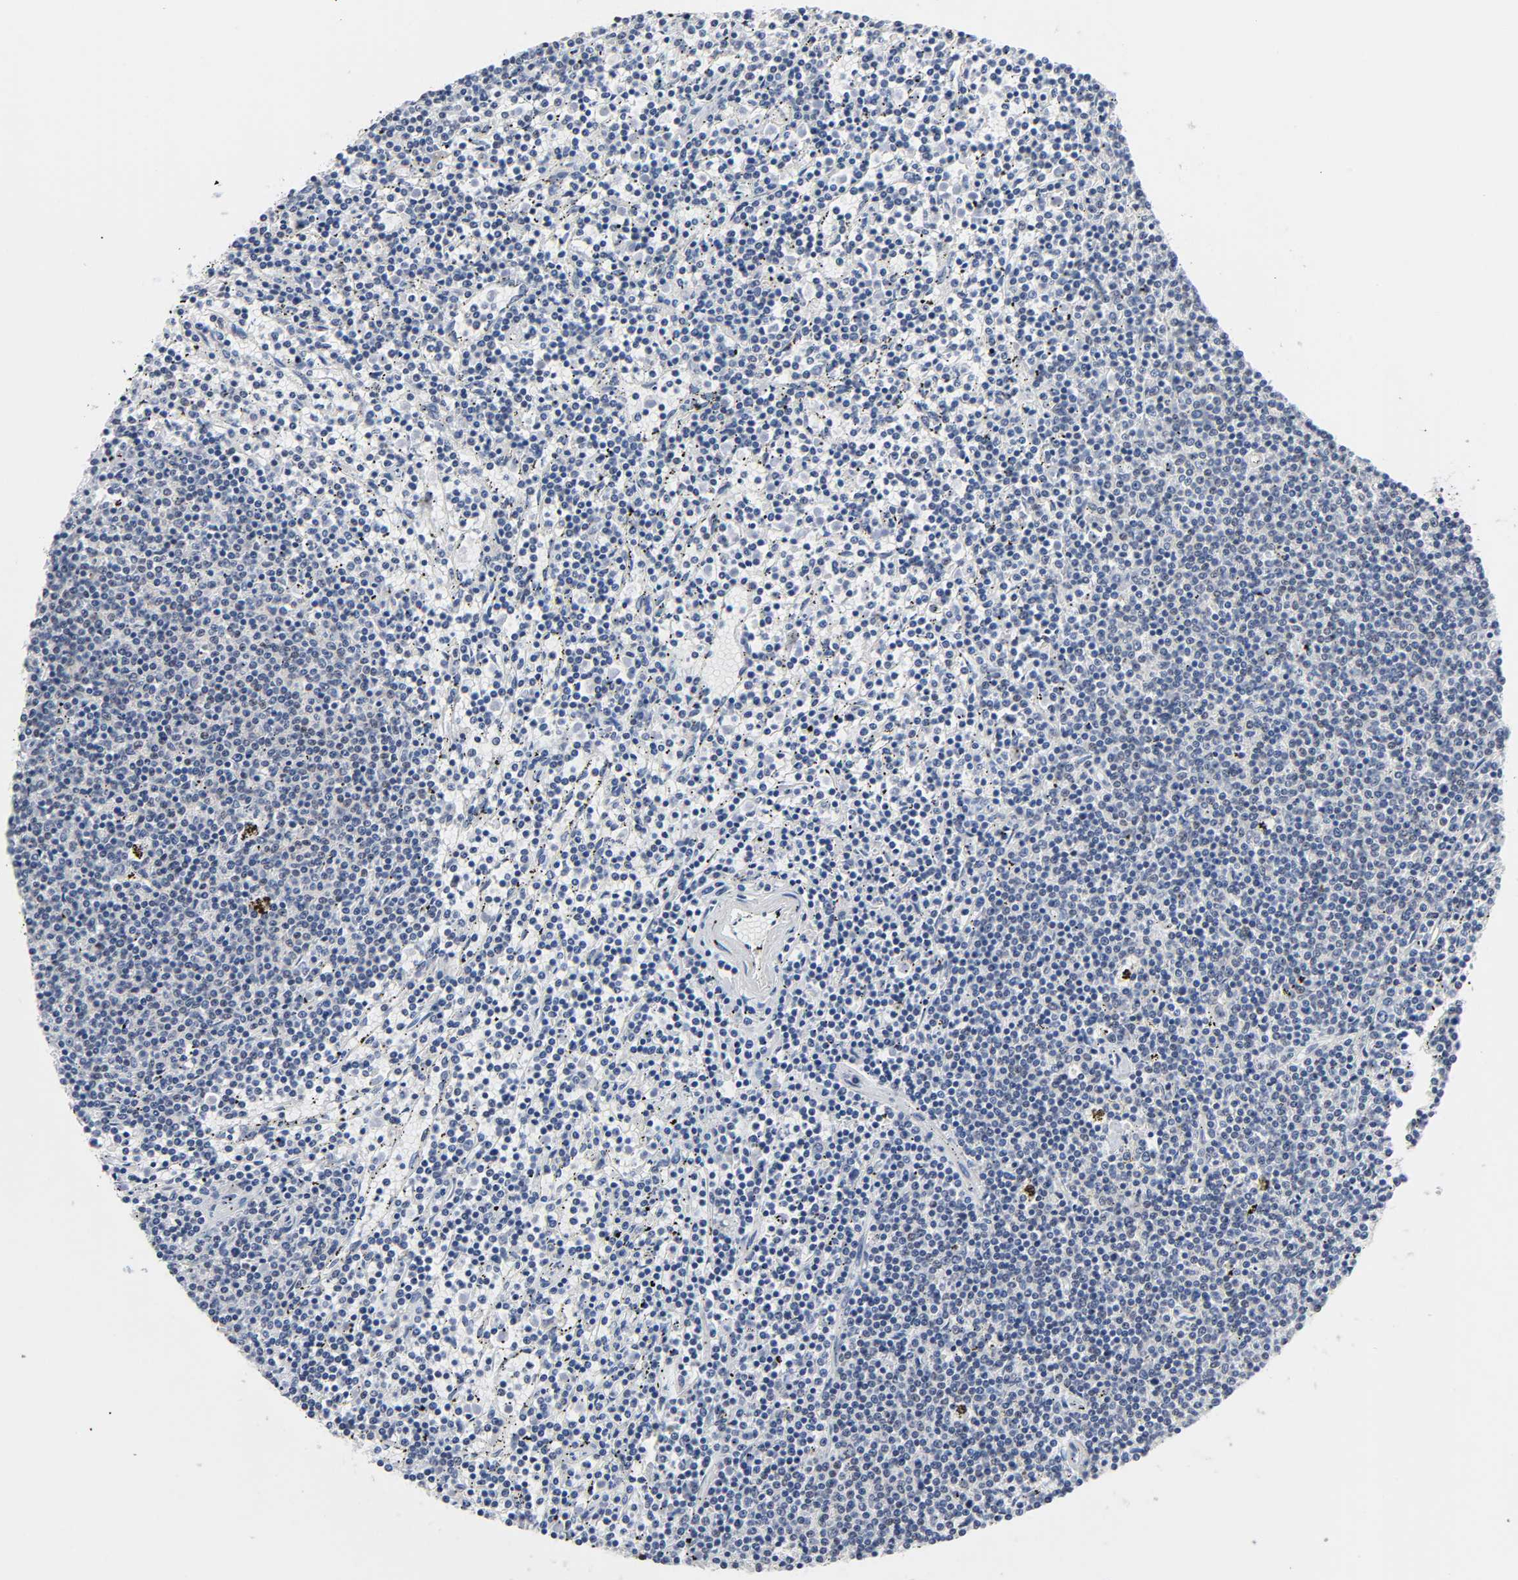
{"staining": {"intensity": "negative", "quantity": "none", "location": "none"}, "tissue": "lymphoma", "cell_type": "Tumor cells", "image_type": "cancer", "snomed": [{"axis": "morphology", "description": "Malignant lymphoma, non-Hodgkin's type, Low grade"}, {"axis": "topography", "description": "Spleen"}], "caption": "Low-grade malignant lymphoma, non-Hodgkin's type was stained to show a protein in brown. There is no significant expression in tumor cells. (Stains: DAB (3,3'-diaminobenzidine) IHC with hematoxylin counter stain, Microscopy: brightfield microscopy at high magnification).", "gene": "WEE1", "patient": {"sex": "female", "age": 50}}